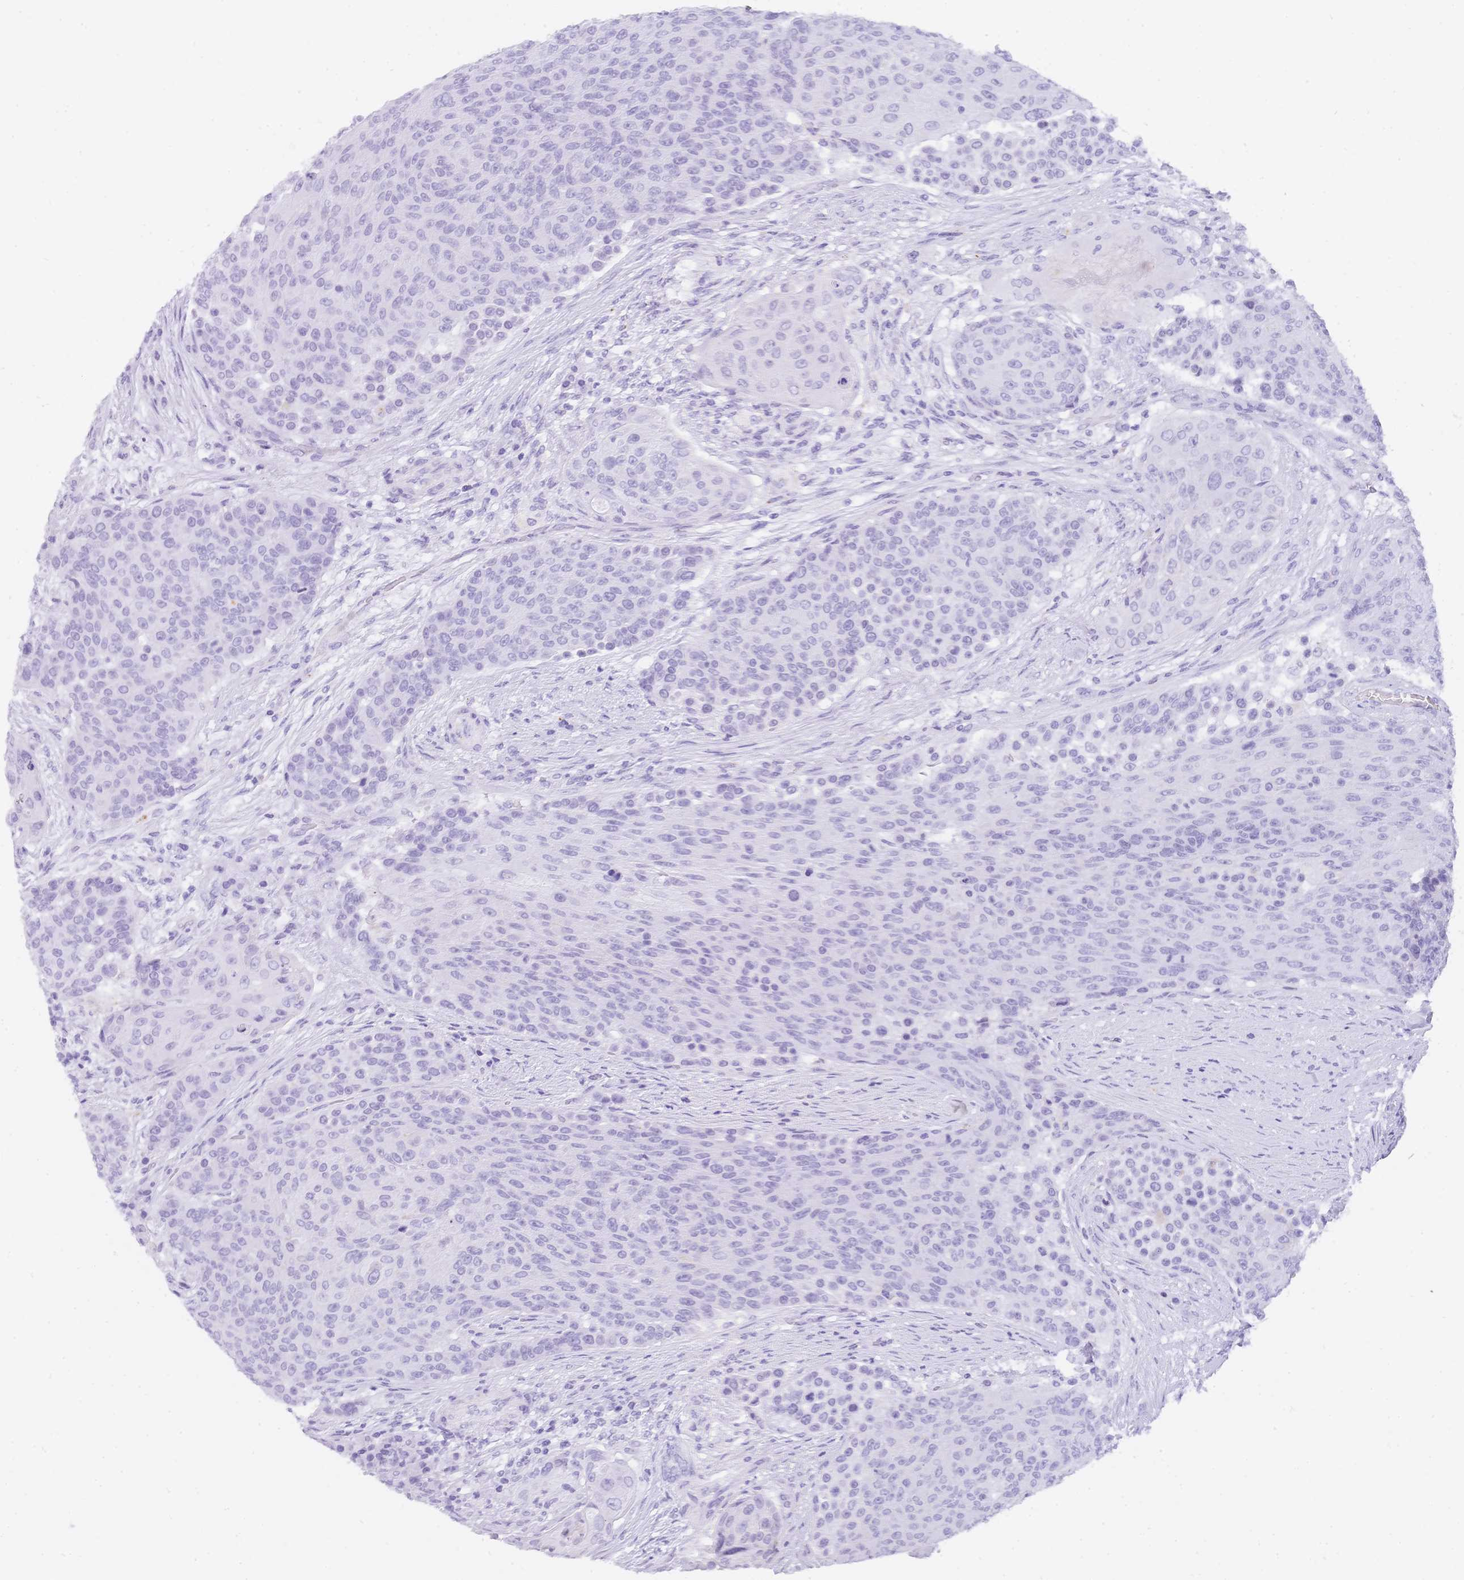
{"staining": {"intensity": "negative", "quantity": "none", "location": "none"}, "tissue": "urothelial cancer", "cell_type": "Tumor cells", "image_type": "cancer", "snomed": [{"axis": "morphology", "description": "Urothelial carcinoma, High grade"}, {"axis": "topography", "description": "Urinary bladder"}], "caption": "Immunohistochemistry of human urothelial carcinoma (high-grade) exhibits no staining in tumor cells.", "gene": "MUC21", "patient": {"sex": "female", "age": 63}}